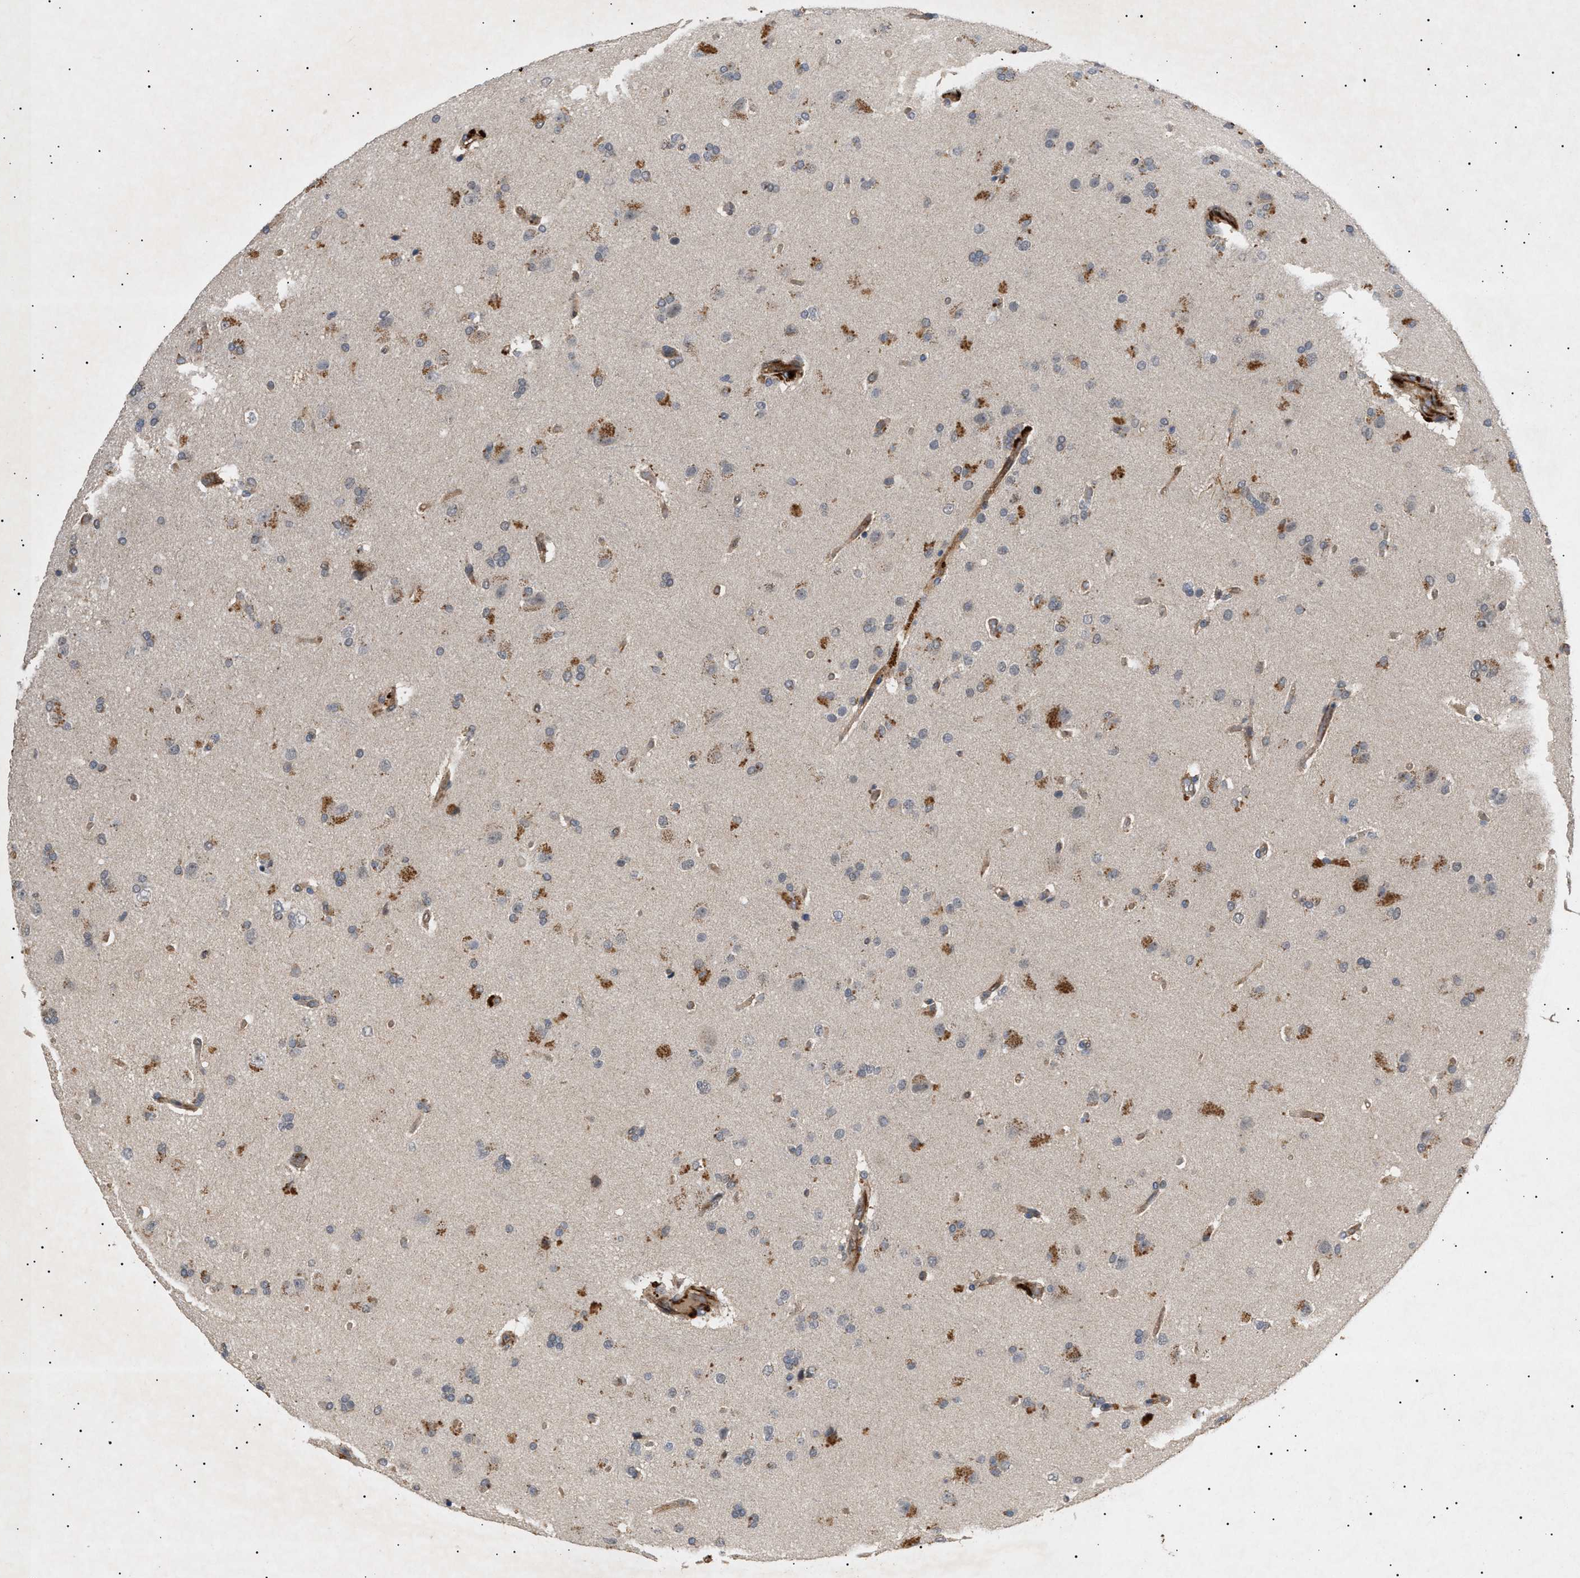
{"staining": {"intensity": "moderate", "quantity": "25%-75%", "location": "cytoplasmic/membranous"}, "tissue": "glioma", "cell_type": "Tumor cells", "image_type": "cancer", "snomed": [{"axis": "morphology", "description": "Glioma, malignant, High grade"}, {"axis": "topography", "description": "Brain"}], "caption": "Glioma stained with a brown dye reveals moderate cytoplasmic/membranous positive expression in approximately 25%-75% of tumor cells.", "gene": "SIRT5", "patient": {"sex": "male", "age": 72}}